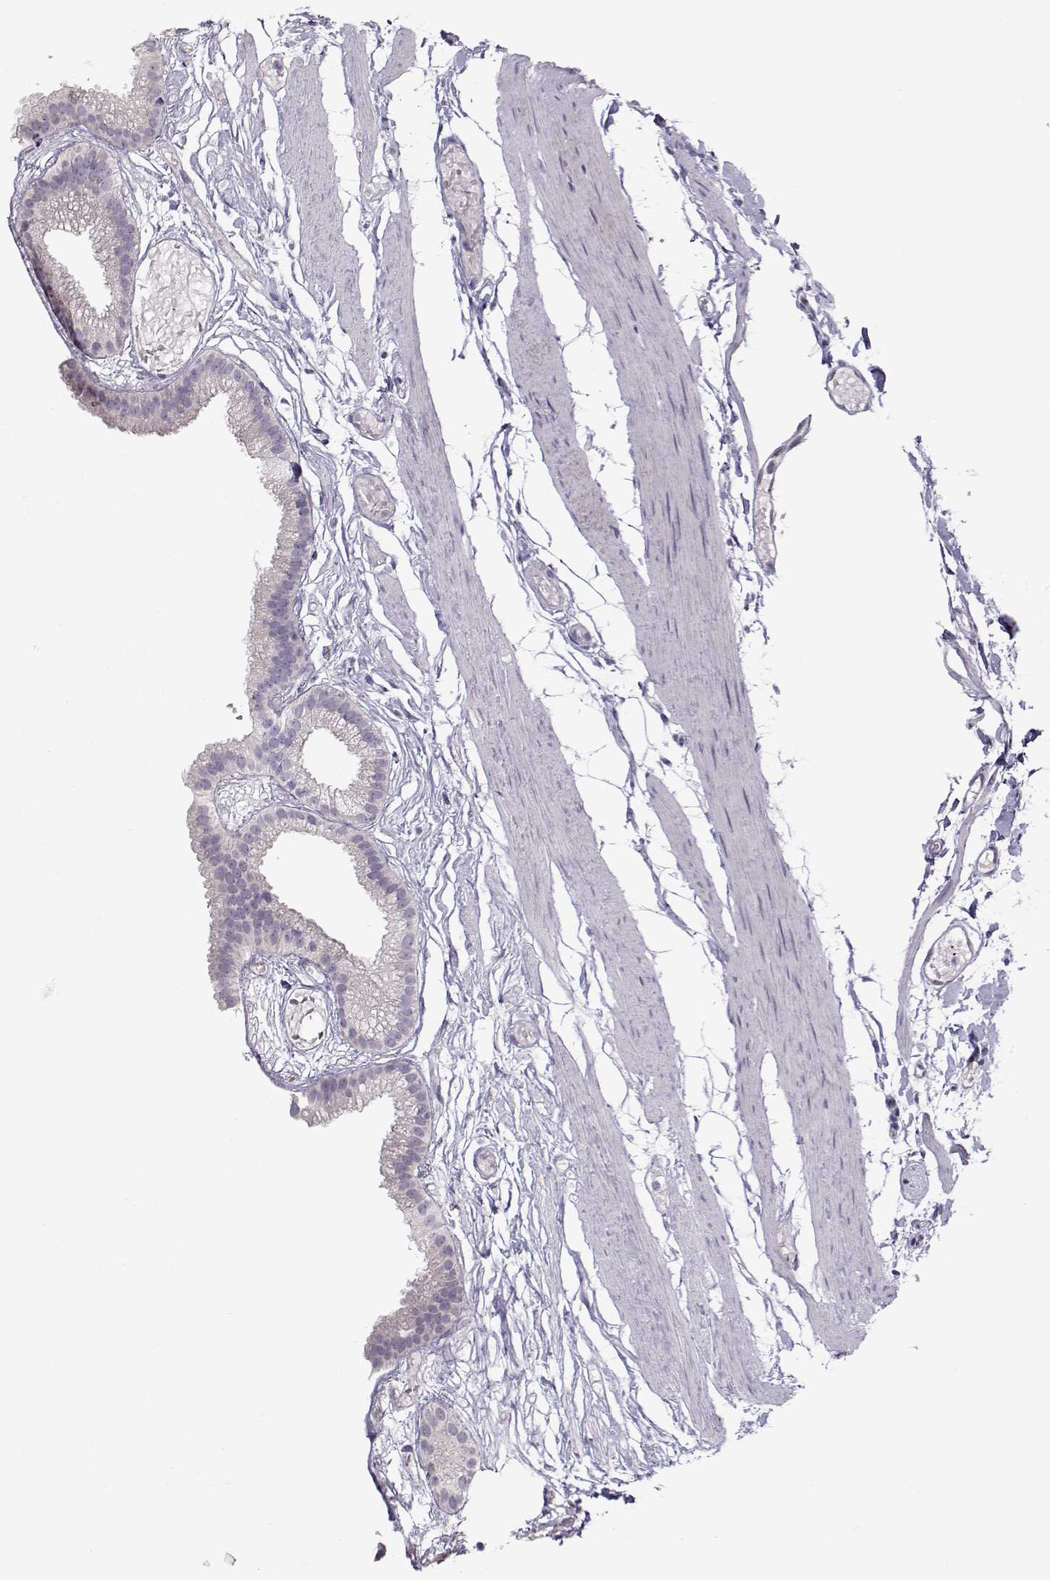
{"staining": {"intensity": "negative", "quantity": "none", "location": "none"}, "tissue": "gallbladder", "cell_type": "Glandular cells", "image_type": "normal", "snomed": [{"axis": "morphology", "description": "Normal tissue, NOS"}, {"axis": "topography", "description": "Gallbladder"}], "caption": "The IHC micrograph has no significant expression in glandular cells of gallbladder.", "gene": "KLF17", "patient": {"sex": "female", "age": 45}}